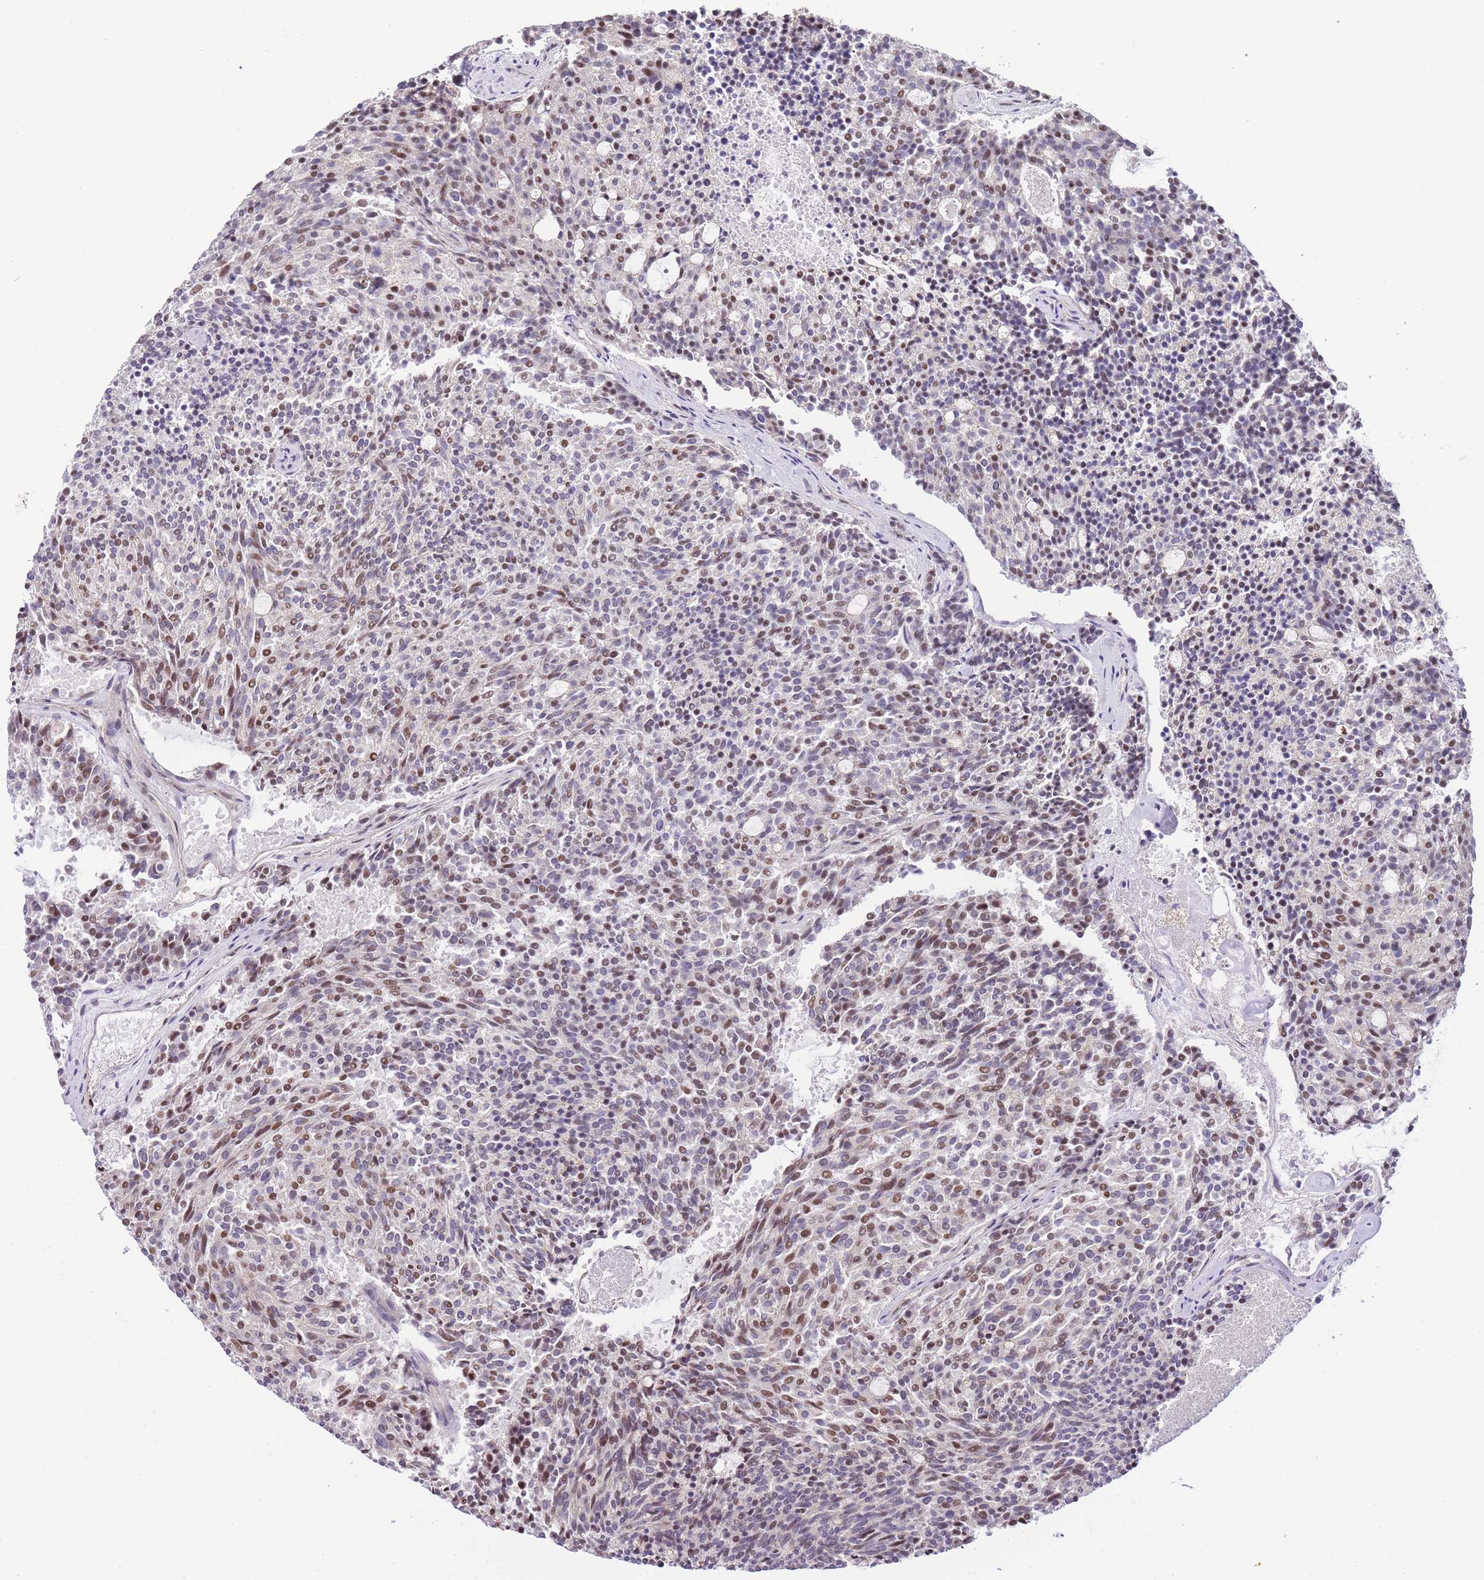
{"staining": {"intensity": "moderate", "quantity": "25%-75%", "location": "nuclear"}, "tissue": "carcinoid", "cell_type": "Tumor cells", "image_type": "cancer", "snomed": [{"axis": "morphology", "description": "Carcinoid, malignant, NOS"}, {"axis": "topography", "description": "Pancreas"}], "caption": "An immunohistochemistry (IHC) micrograph of tumor tissue is shown. Protein staining in brown labels moderate nuclear positivity in carcinoid within tumor cells. (Brightfield microscopy of DAB IHC at high magnification).", "gene": "CLBA1", "patient": {"sex": "female", "age": 54}}